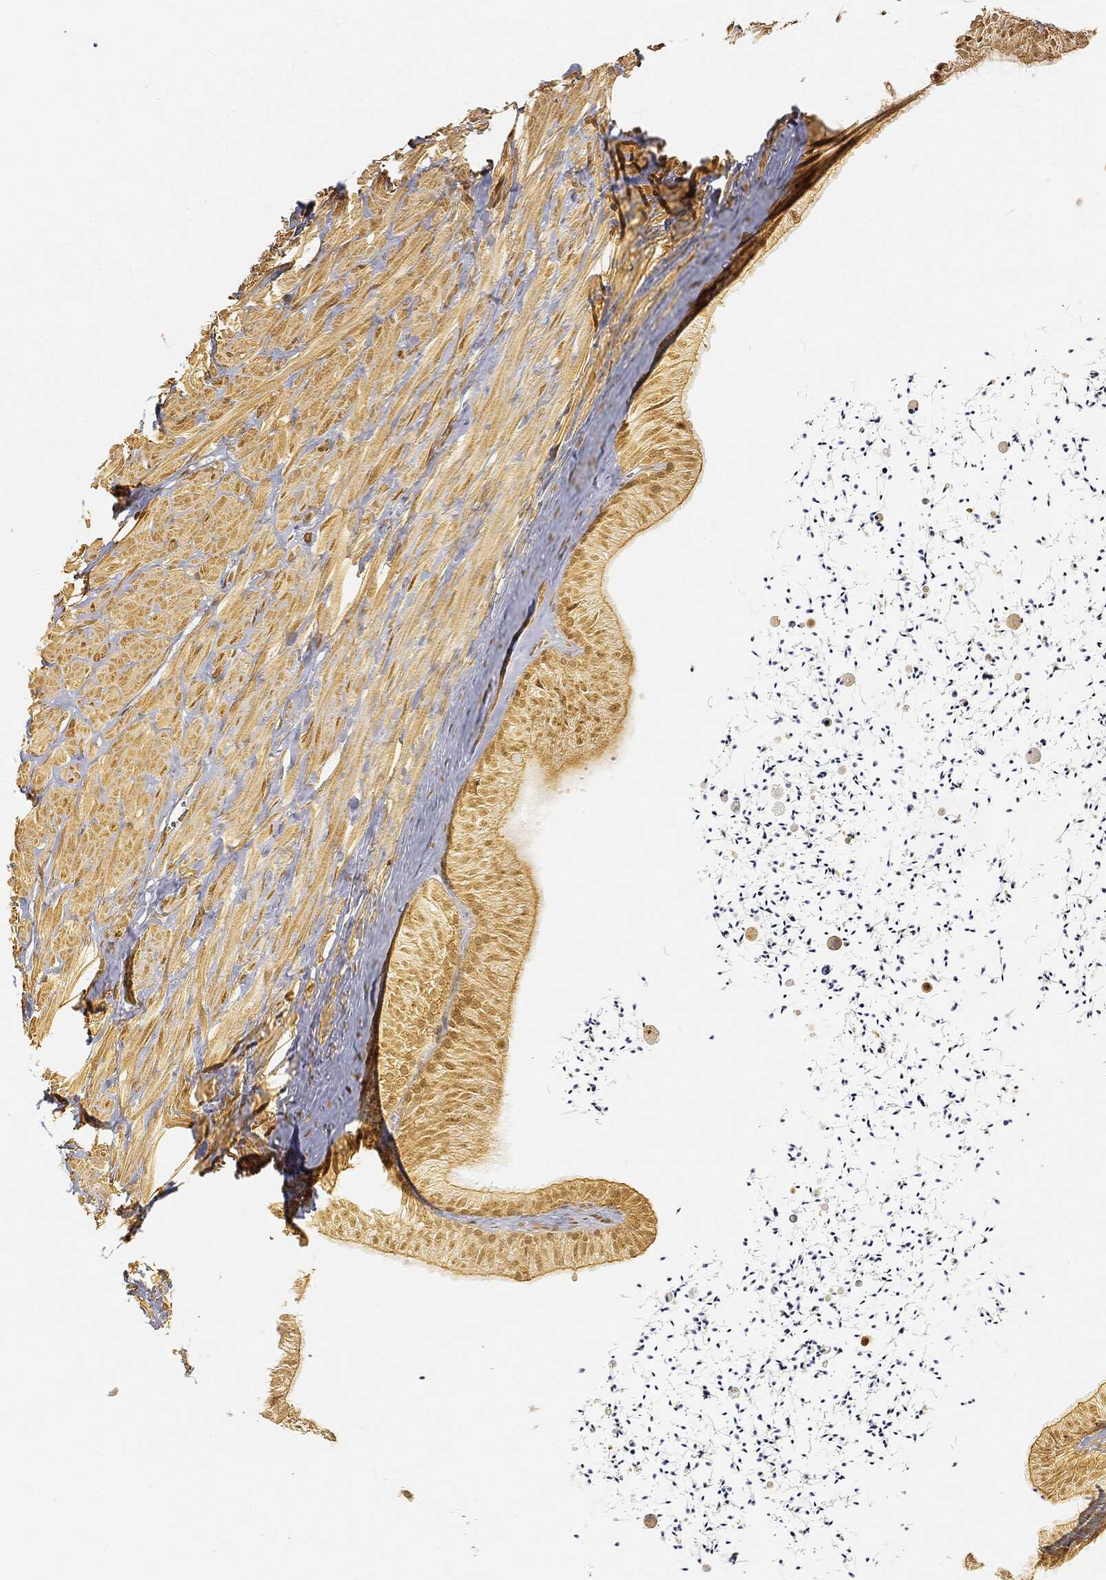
{"staining": {"intensity": "moderate", "quantity": ">75%", "location": "cytoplasmic/membranous,nuclear"}, "tissue": "epididymis", "cell_type": "Glandular cells", "image_type": "normal", "snomed": [{"axis": "morphology", "description": "Normal tissue, NOS"}, {"axis": "topography", "description": "Epididymis"}], "caption": "Protein expression by immunohistochemistry (IHC) reveals moderate cytoplasmic/membranous,nuclear expression in approximately >75% of glandular cells in benign epididymis. (DAB IHC, brown staining for protein, blue staining for nuclei).", "gene": "RSRC2", "patient": {"sex": "male", "age": 32}}